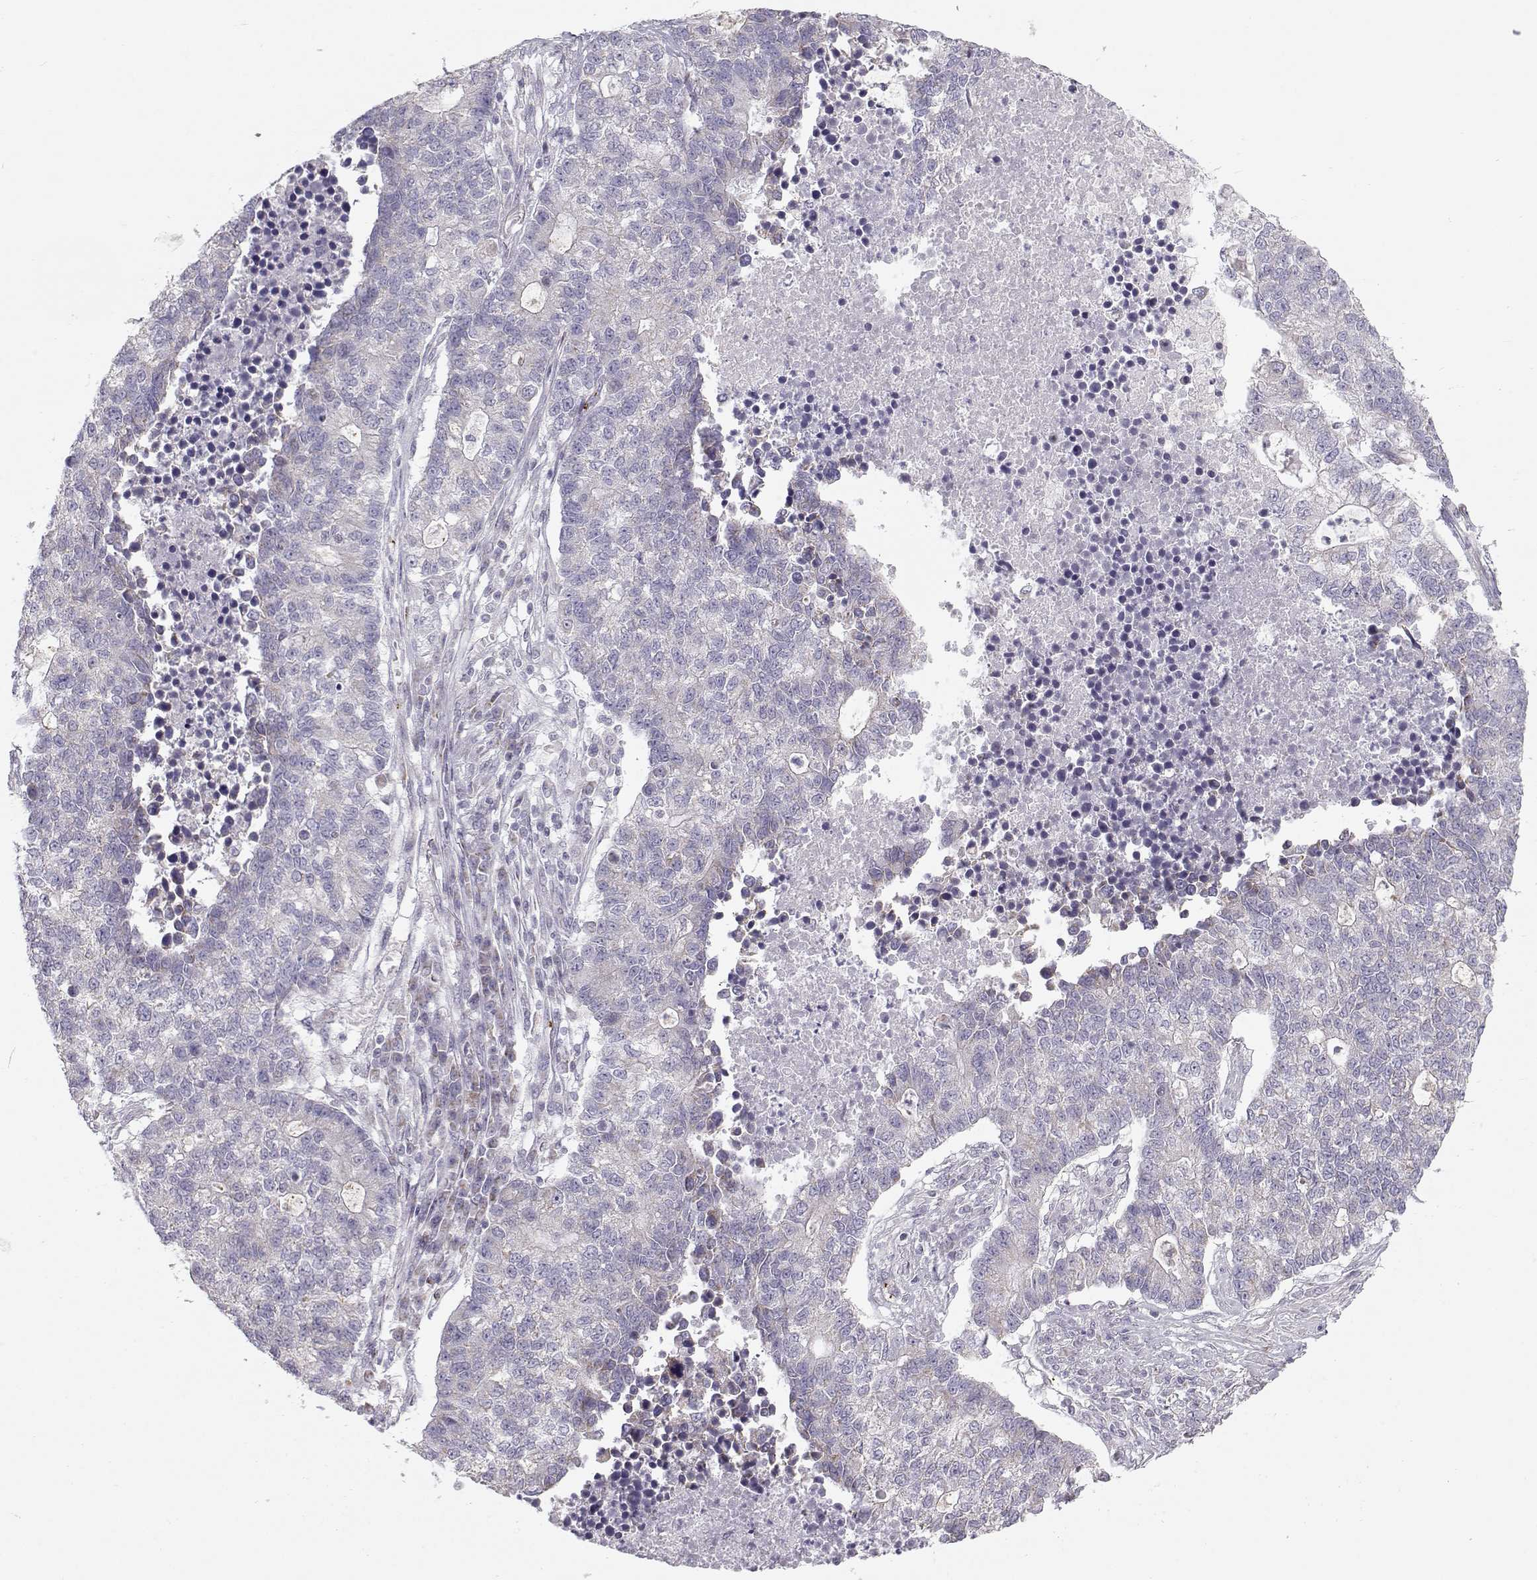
{"staining": {"intensity": "negative", "quantity": "none", "location": "none"}, "tissue": "lung cancer", "cell_type": "Tumor cells", "image_type": "cancer", "snomed": [{"axis": "morphology", "description": "Adenocarcinoma, NOS"}, {"axis": "topography", "description": "Lung"}], "caption": "Tumor cells are negative for brown protein staining in lung cancer. Brightfield microscopy of immunohistochemistry stained with DAB (brown) and hematoxylin (blue), captured at high magnification.", "gene": "KLF17", "patient": {"sex": "male", "age": 57}}